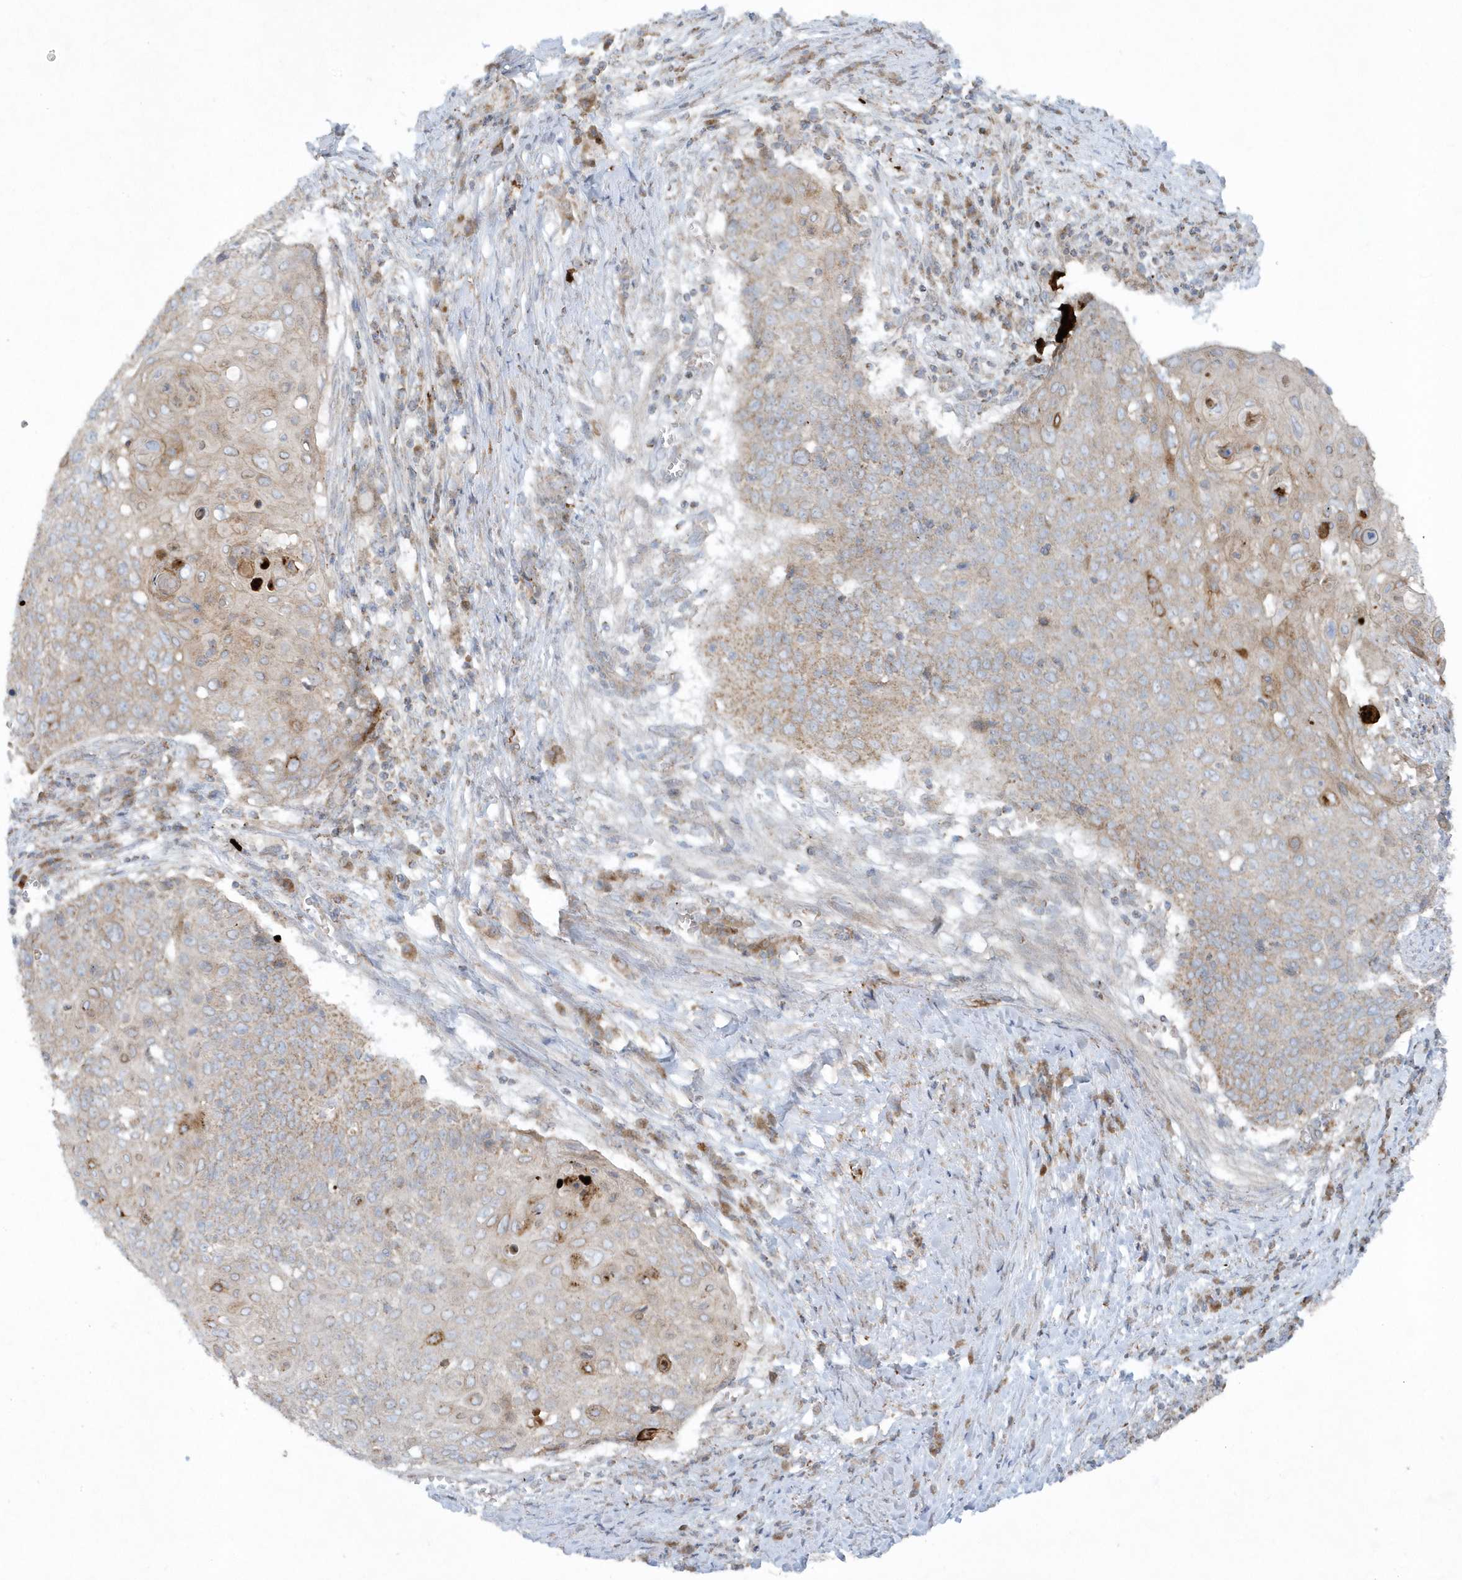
{"staining": {"intensity": "weak", "quantity": ">75%", "location": "cytoplasmic/membranous"}, "tissue": "cervical cancer", "cell_type": "Tumor cells", "image_type": "cancer", "snomed": [{"axis": "morphology", "description": "Squamous cell carcinoma, NOS"}, {"axis": "topography", "description": "Cervix"}], "caption": "Squamous cell carcinoma (cervical) stained with immunohistochemistry reveals weak cytoplasmic/membranous staining in approximately >75% of tumor cells.", "gene": "SLC38A2", "patient": {"sex": "female", "age": 39}}